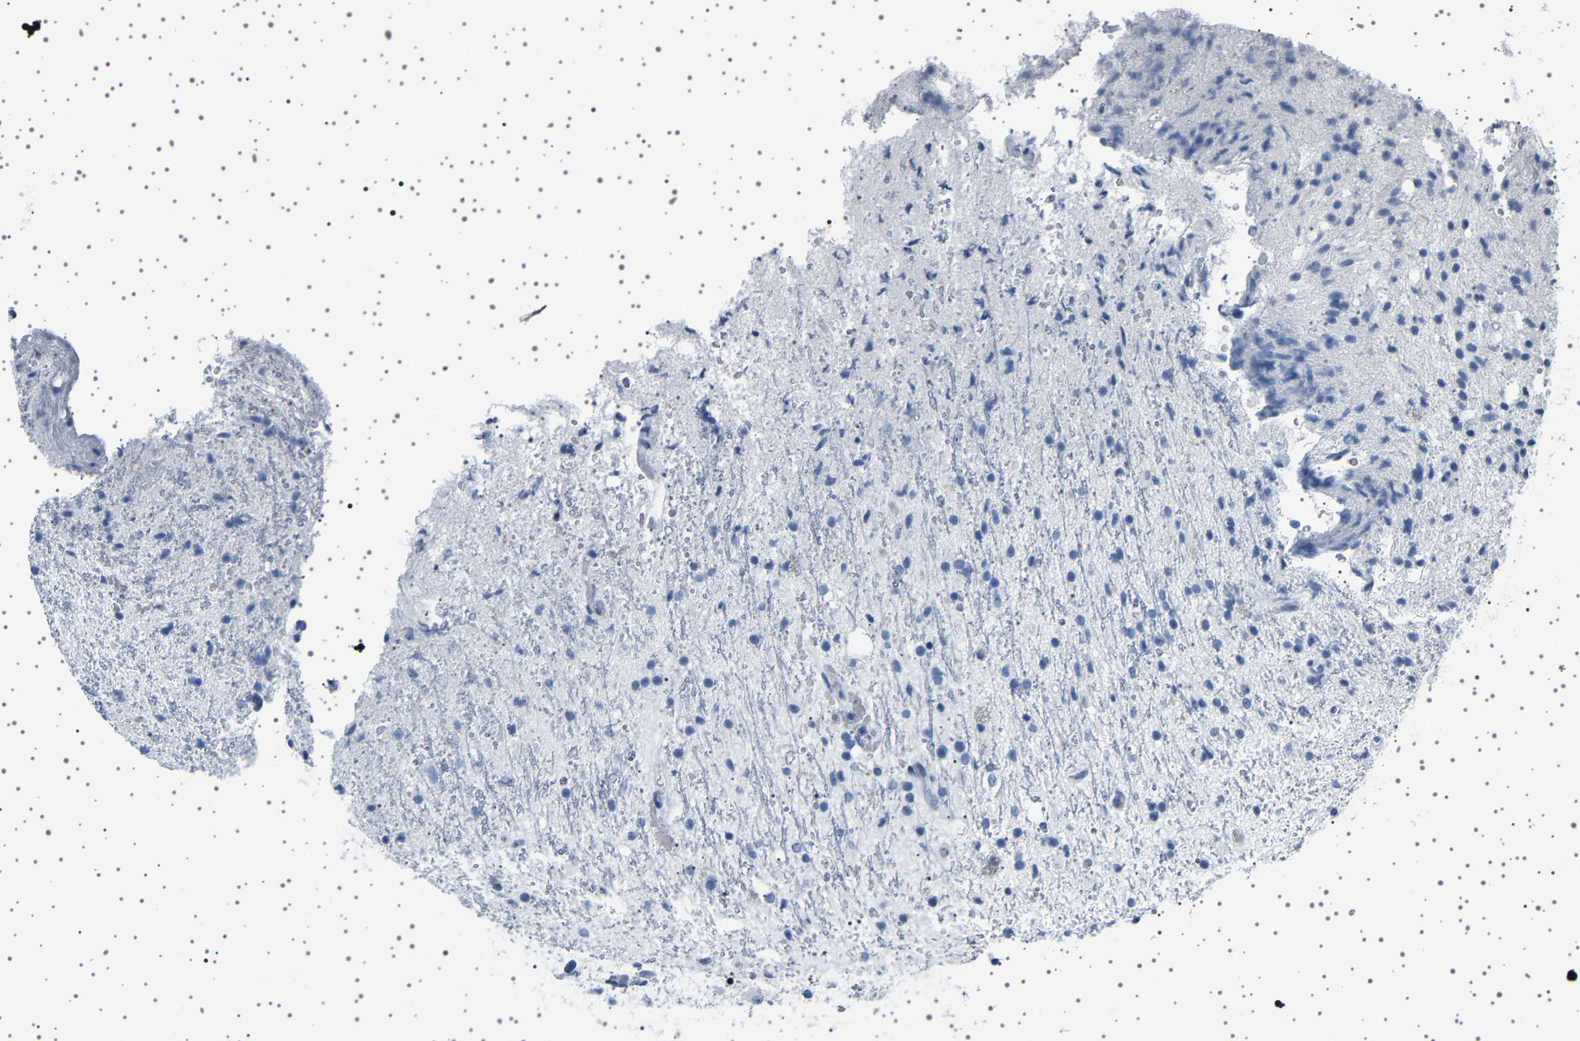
{"staining": {"intensity": "negative", "quantity": "none", "location": "none"}, "tissue": "glioma", "cell_type": "Tumor cells", "image_type": "cancer", "snomed": [{"axis": "morphology", "description": "Glioma, malignant, High grade"}, {"axis": "topography", "description": "Brain"}], "caption": "This image is of glioma stained with IHC to label a protein in brown with the nuclei are counter-stained blue. There is no expression in tumor cells. Nuclei are stained in blue.", "gene": "TFF3", "patient": {"sex": "male", "age": 47}}